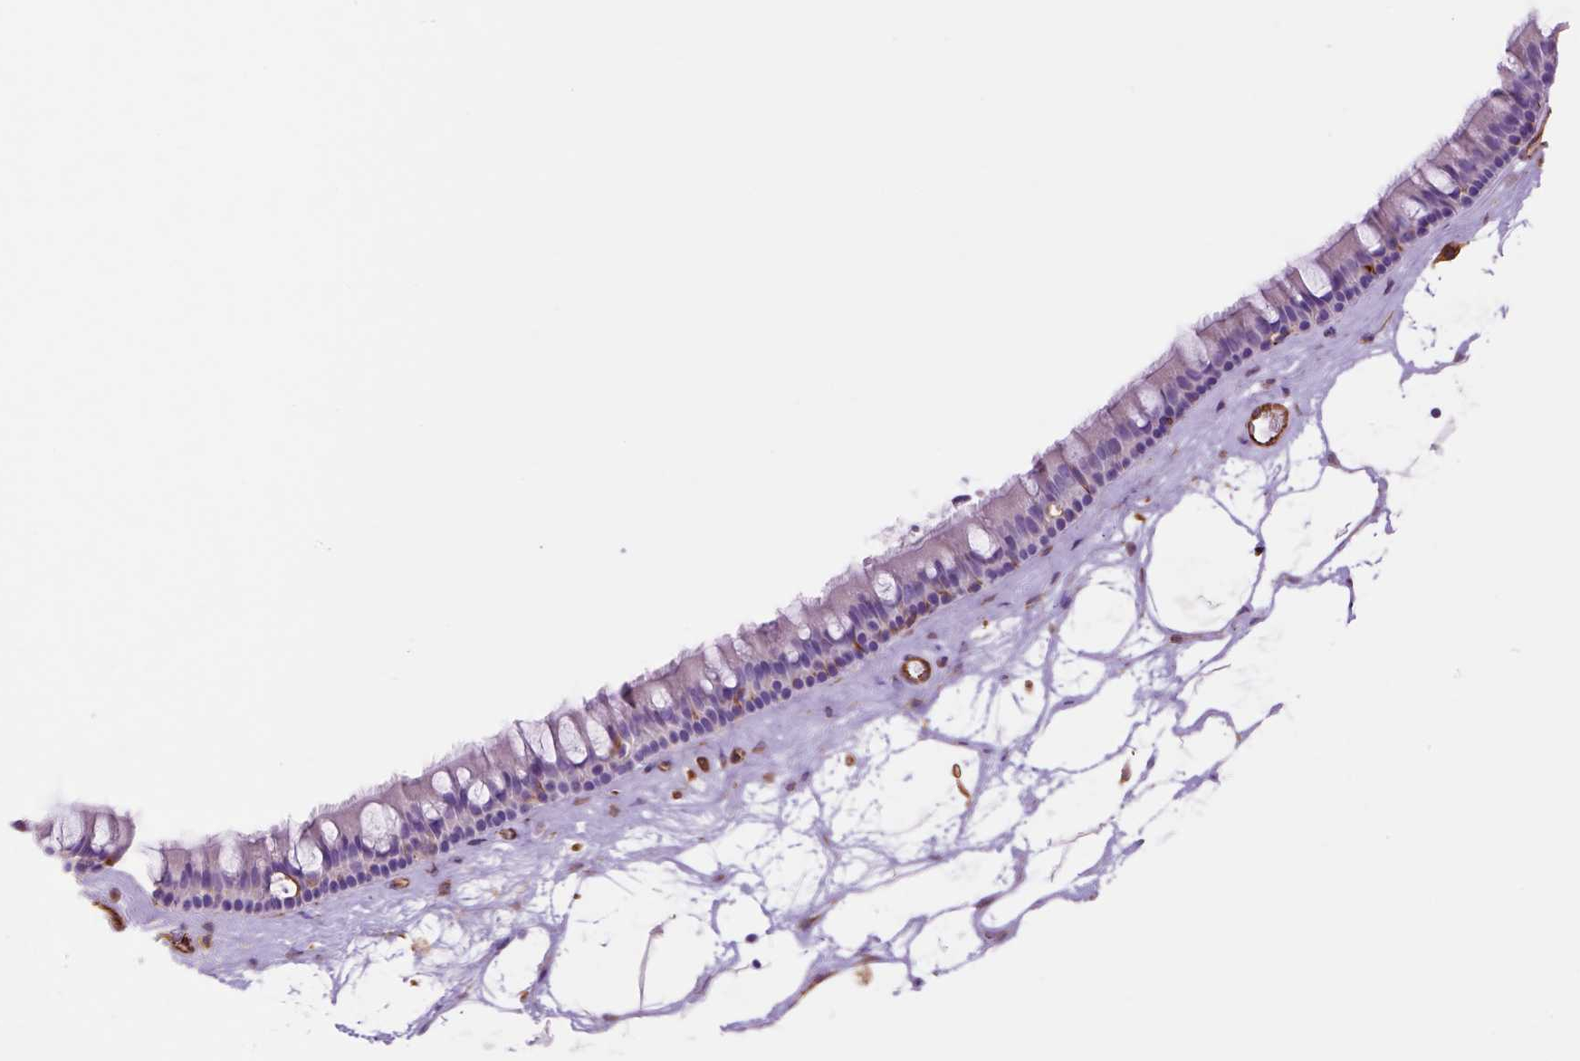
{"staining": {"intensity": "weak", "quantity": "25%-75%", "location": "none"}, "tissue": "nasopharynx", "cell_type": "Respiratory epithelial cells", "image_type": "normal", "snomed": [{"axis": "morphology", "description": "Normal tissue, NOS"}, {"axis": "topography", "description": "Nasopharynx"}], "caption": "High-magnification brightfield microscopy of benign nasopharynx stained with DAB (3,3'-diaminobenzidine) (brown) and counterstained with hematoxylin (blue). respiratory epithelial cells exhibit weak None expression is seen in about25%-75% of cells.", "gene": "ZZZ3", "patient": {"sex": "male", "age": 68}}